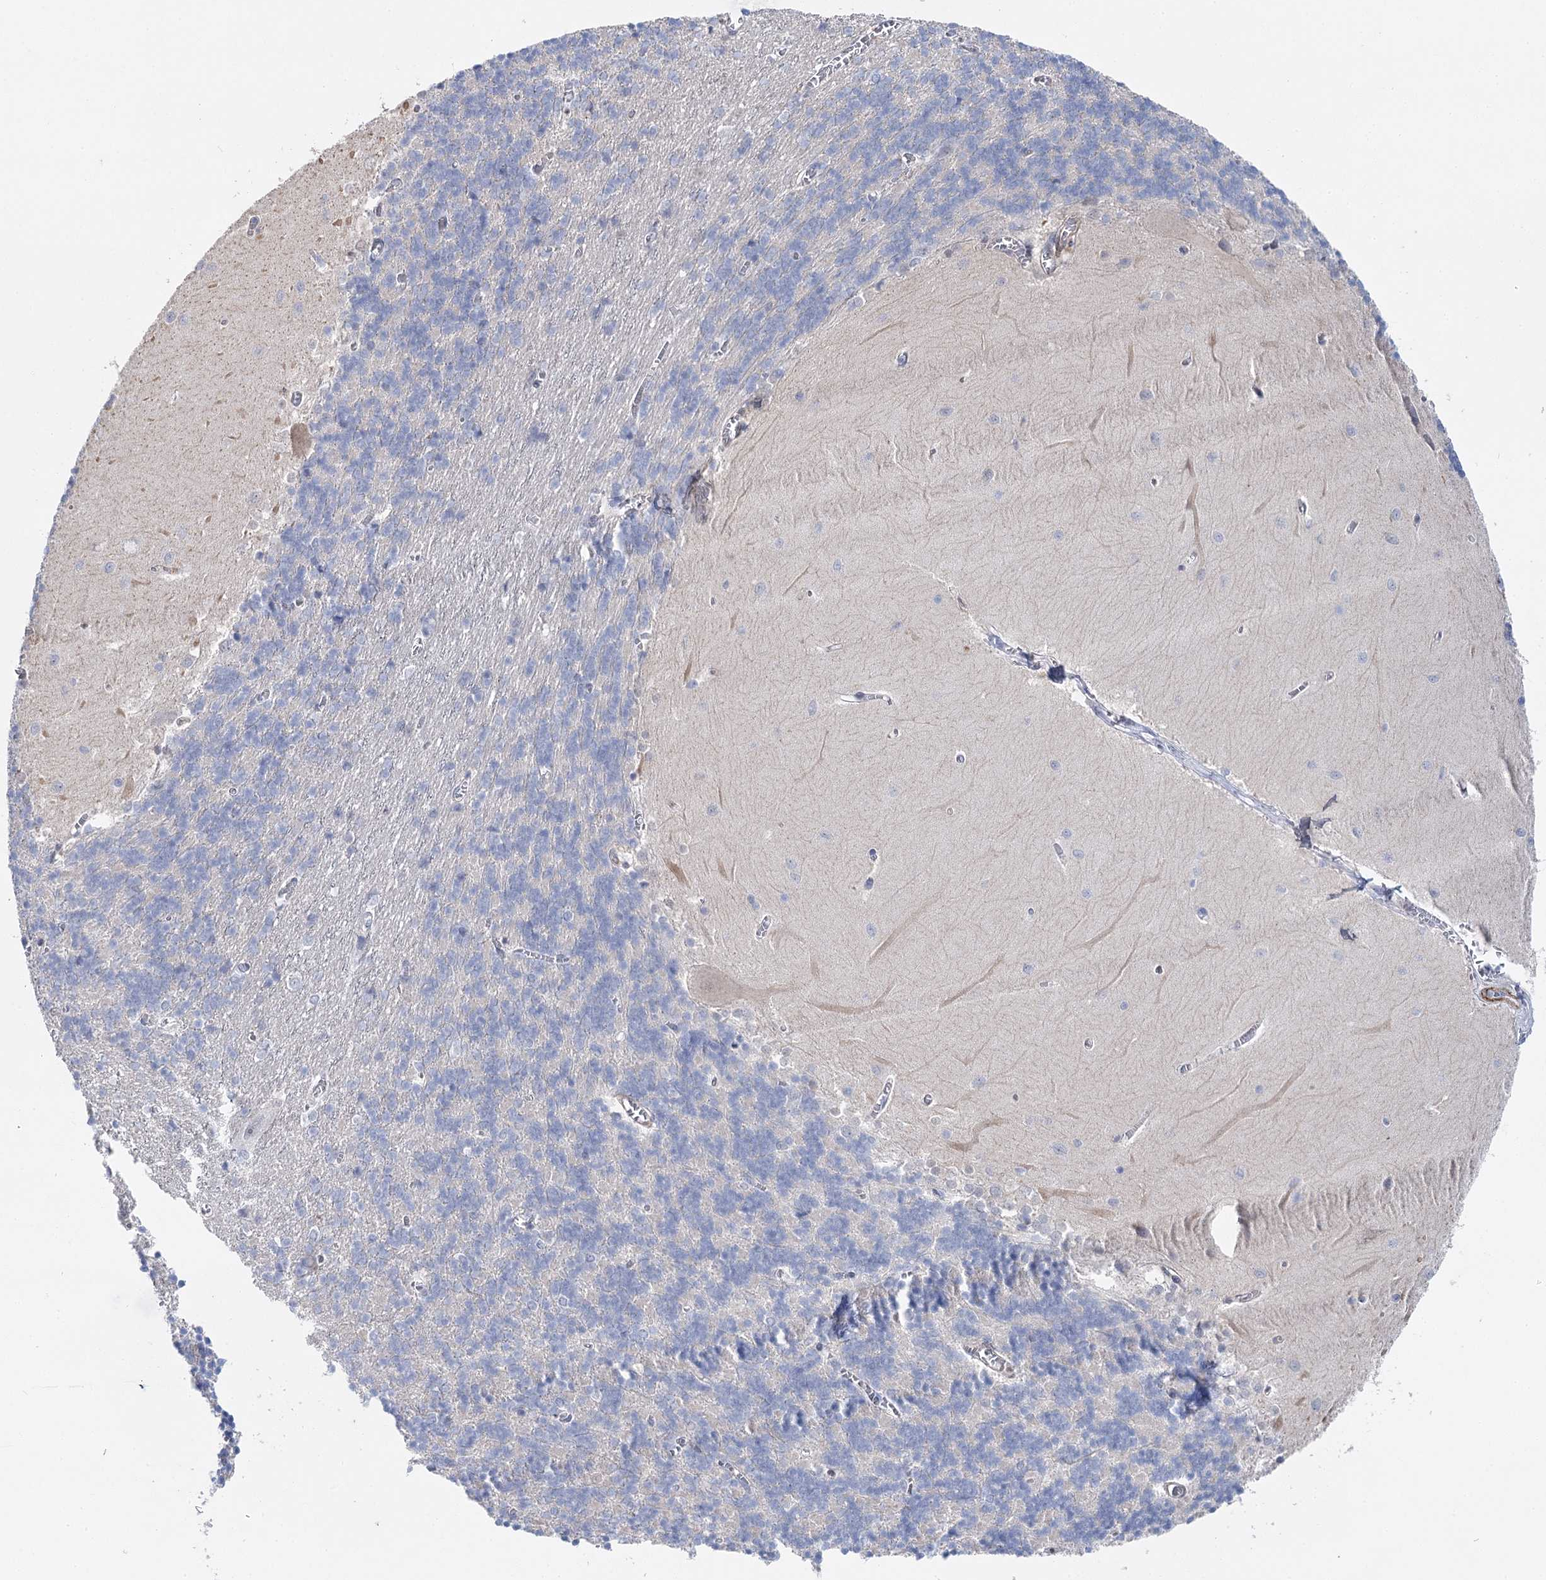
{"staining": {"intensity": "negative", "quantity": "none", "location": "none"}, "tissue": "cerebellum", "cell_type": "Cells in granular layer", "image_type": "normal", "snomed": [{"axis": "morphology", "description": "Normal tissue, NOS"}, {"axis": "topography", "description": "Cerebellum"}], "caption": "There is no significant staining in cells in granular layer of cerebellum. (Immunohistochemistry (ihc), brightfield microscopy, high magnification).", "gene": "AGXT2", "patient": {"sex": "male", "age": 37}}